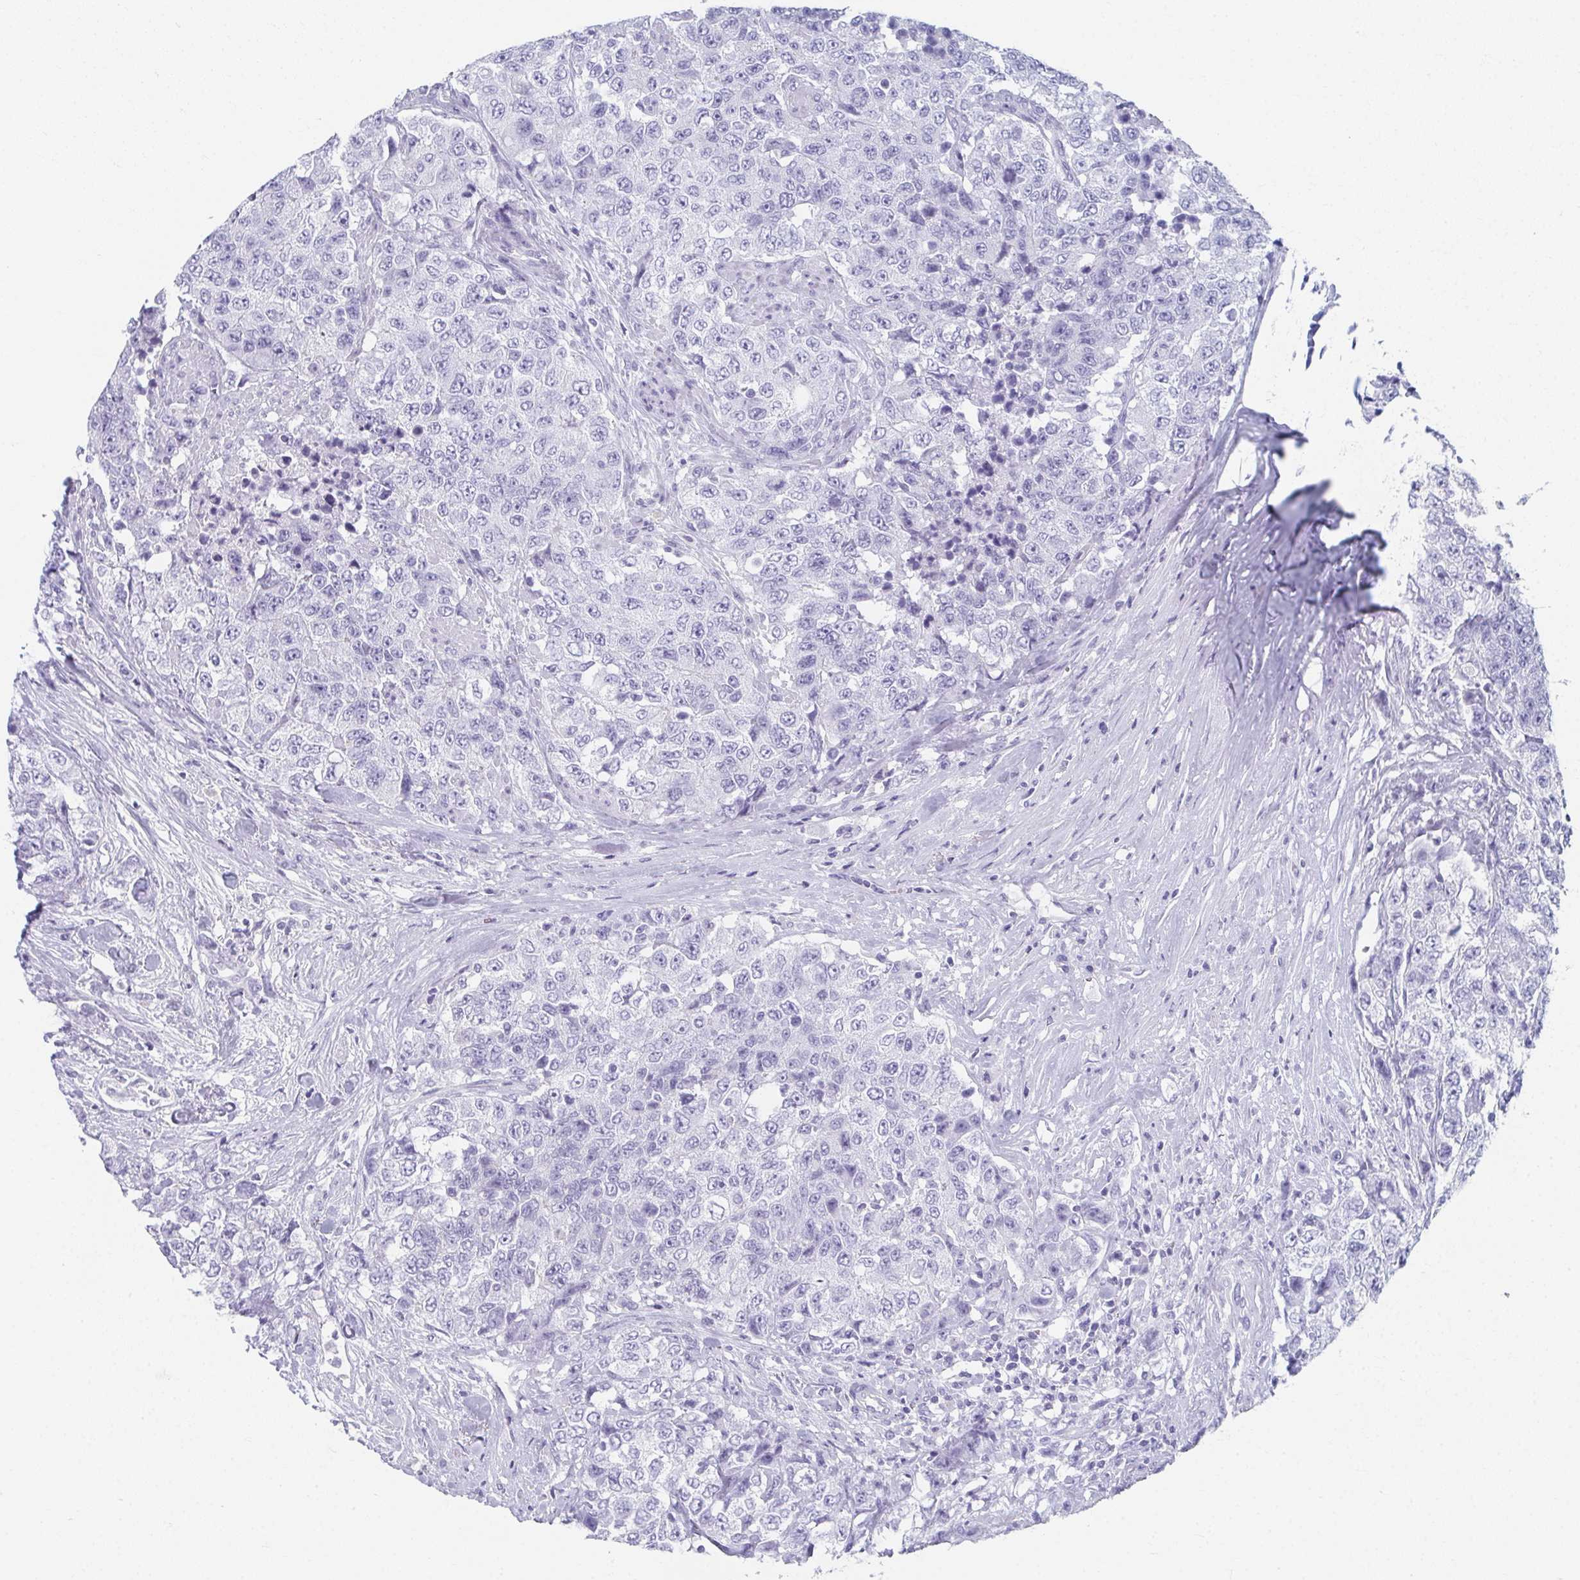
{"staining": {"intensity": "negative", "quantity": "none", "location": "none"}, "tissue": "urothelial cancer", "cell_type": "Tumor cells", "image_type": "cancer", "snomed": [{"axis": "morphology", "description": "Urothelial carcinoma, High grade"}, {"axis": "topography", "description": "Urinary bladder"}], "caption": "Protein analysis of urothelial carcinoma (high-grade) demonstrates no significant positivity in tumor cells.", "gene": "GHRL", "patient": {"sex": "female", "age": 78}}